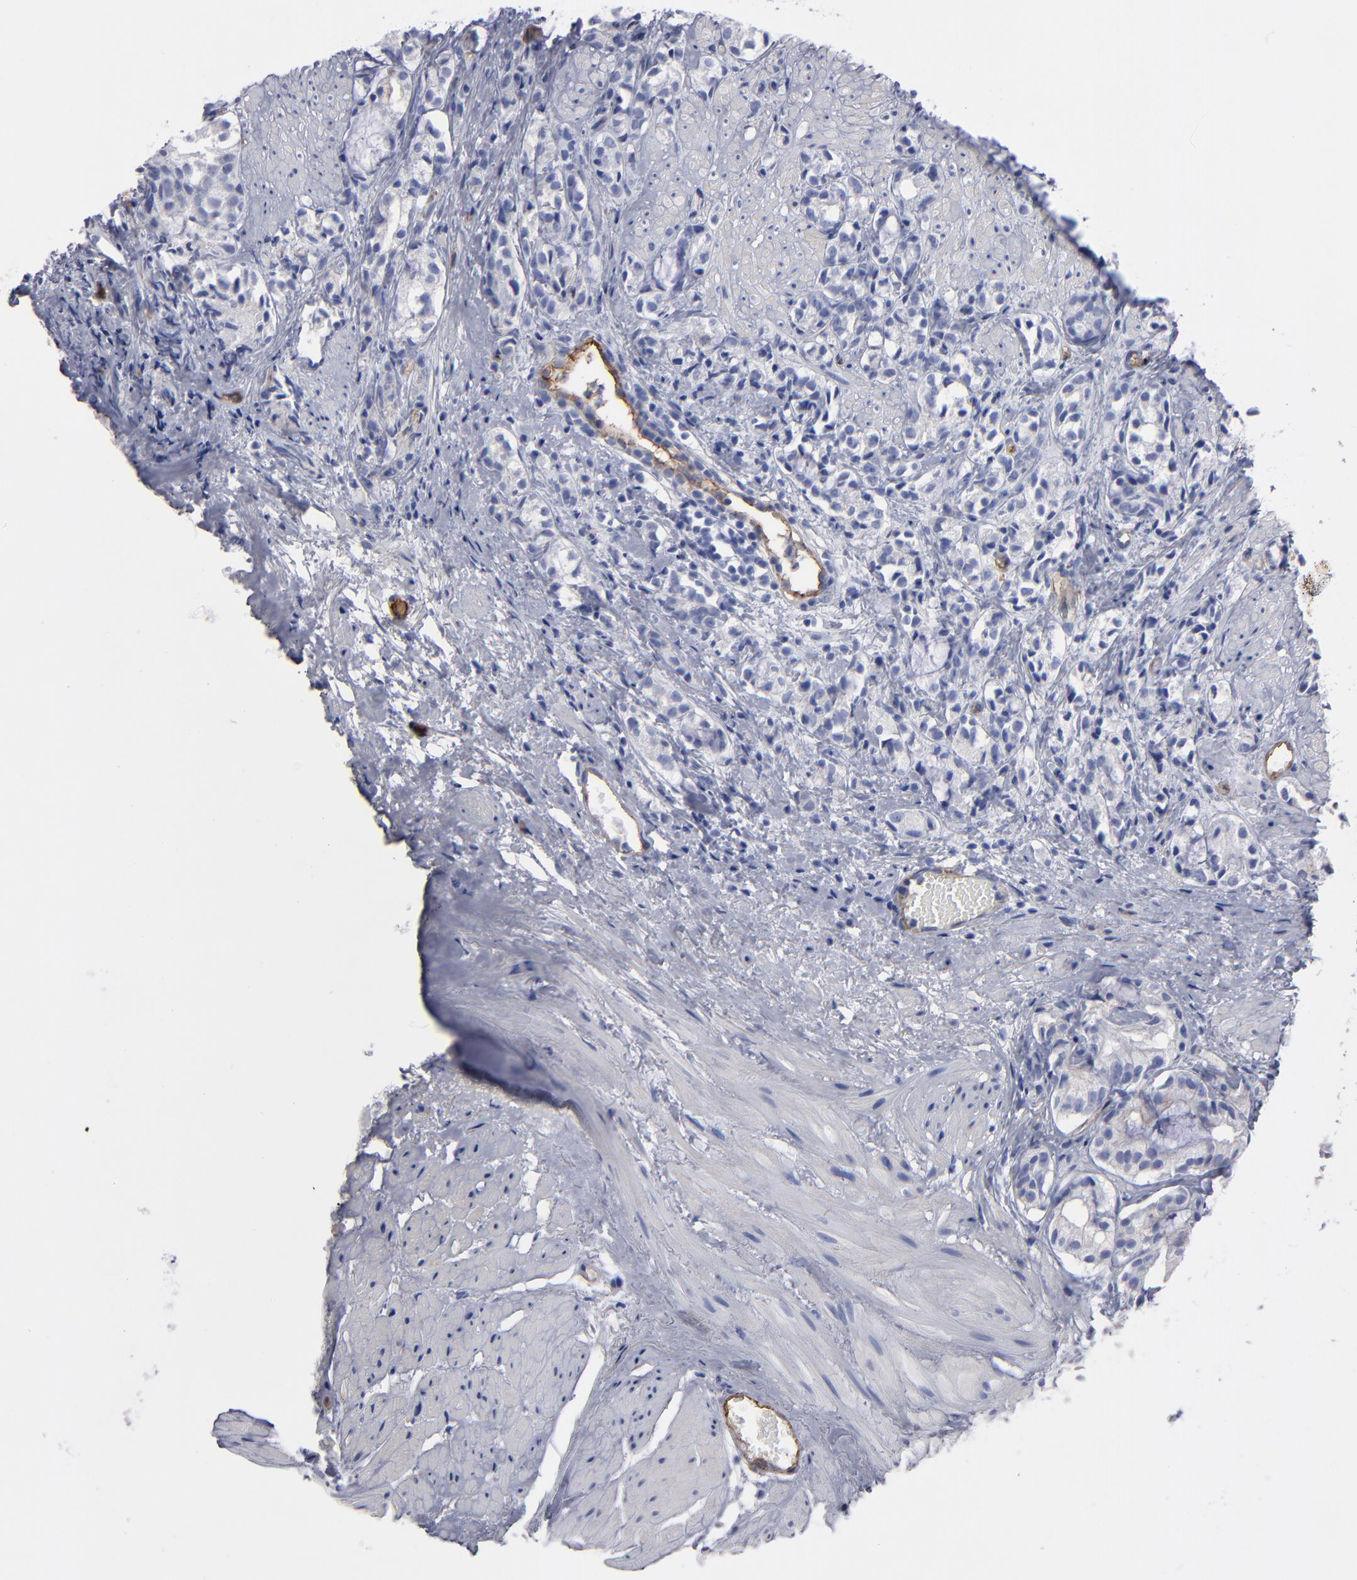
{"staining": {"intensity": "negative", "quantity": "none", "location": "none"}, "tissue": "prostate cancer", "cell_type": "Tumor cells", "image_type": "cancer", "snomed": [{"axis": "morphology", "description": "Adenocarcinoma, High grade"}, {"axis": "topography", "description": "Prostate"}], "caption": "IHC of prostate cancer demonstrates no staining in tumor cells.", "gene": "TM4SF1", "patient": {"sex": "male", "age": 85}}